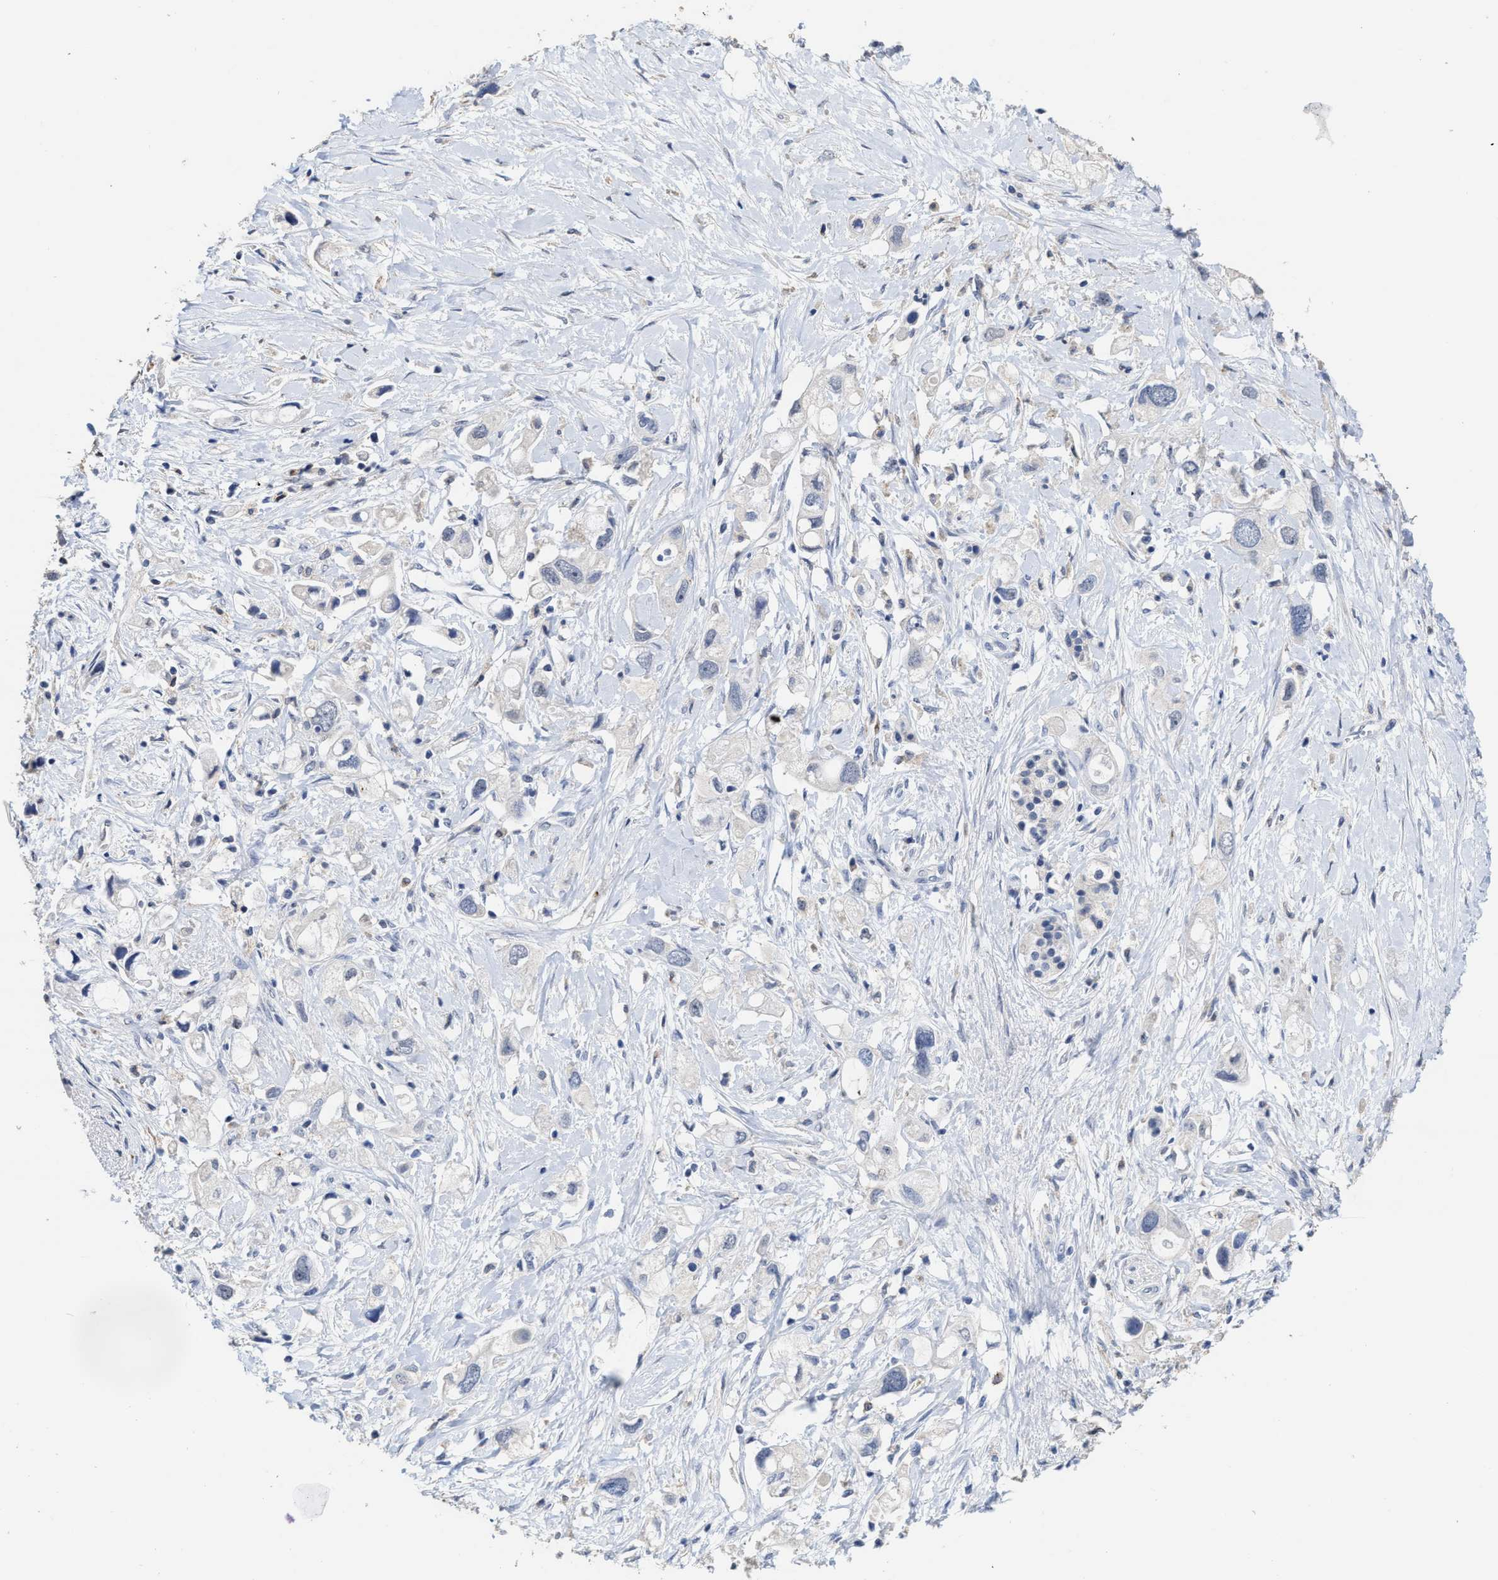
{"staining": {"intensity": "negative", "quantity": "none", "location": "none"}, "tissue": "pancreatic cancer", "cell_type": "Tumor cells", "image_type": "cancer", "snomed": [{"axis": "morphology", "description": "Adenocarcinoma, NOS"}, {"axis": "topography", "description": "Pancreas"}], "caption": "The photomicrograph reveals no staining of tumor cells in adenocarcinoma (pancreatic).", "gene": "ZFAT", "patient": {"sex": "female", "age": 56}}